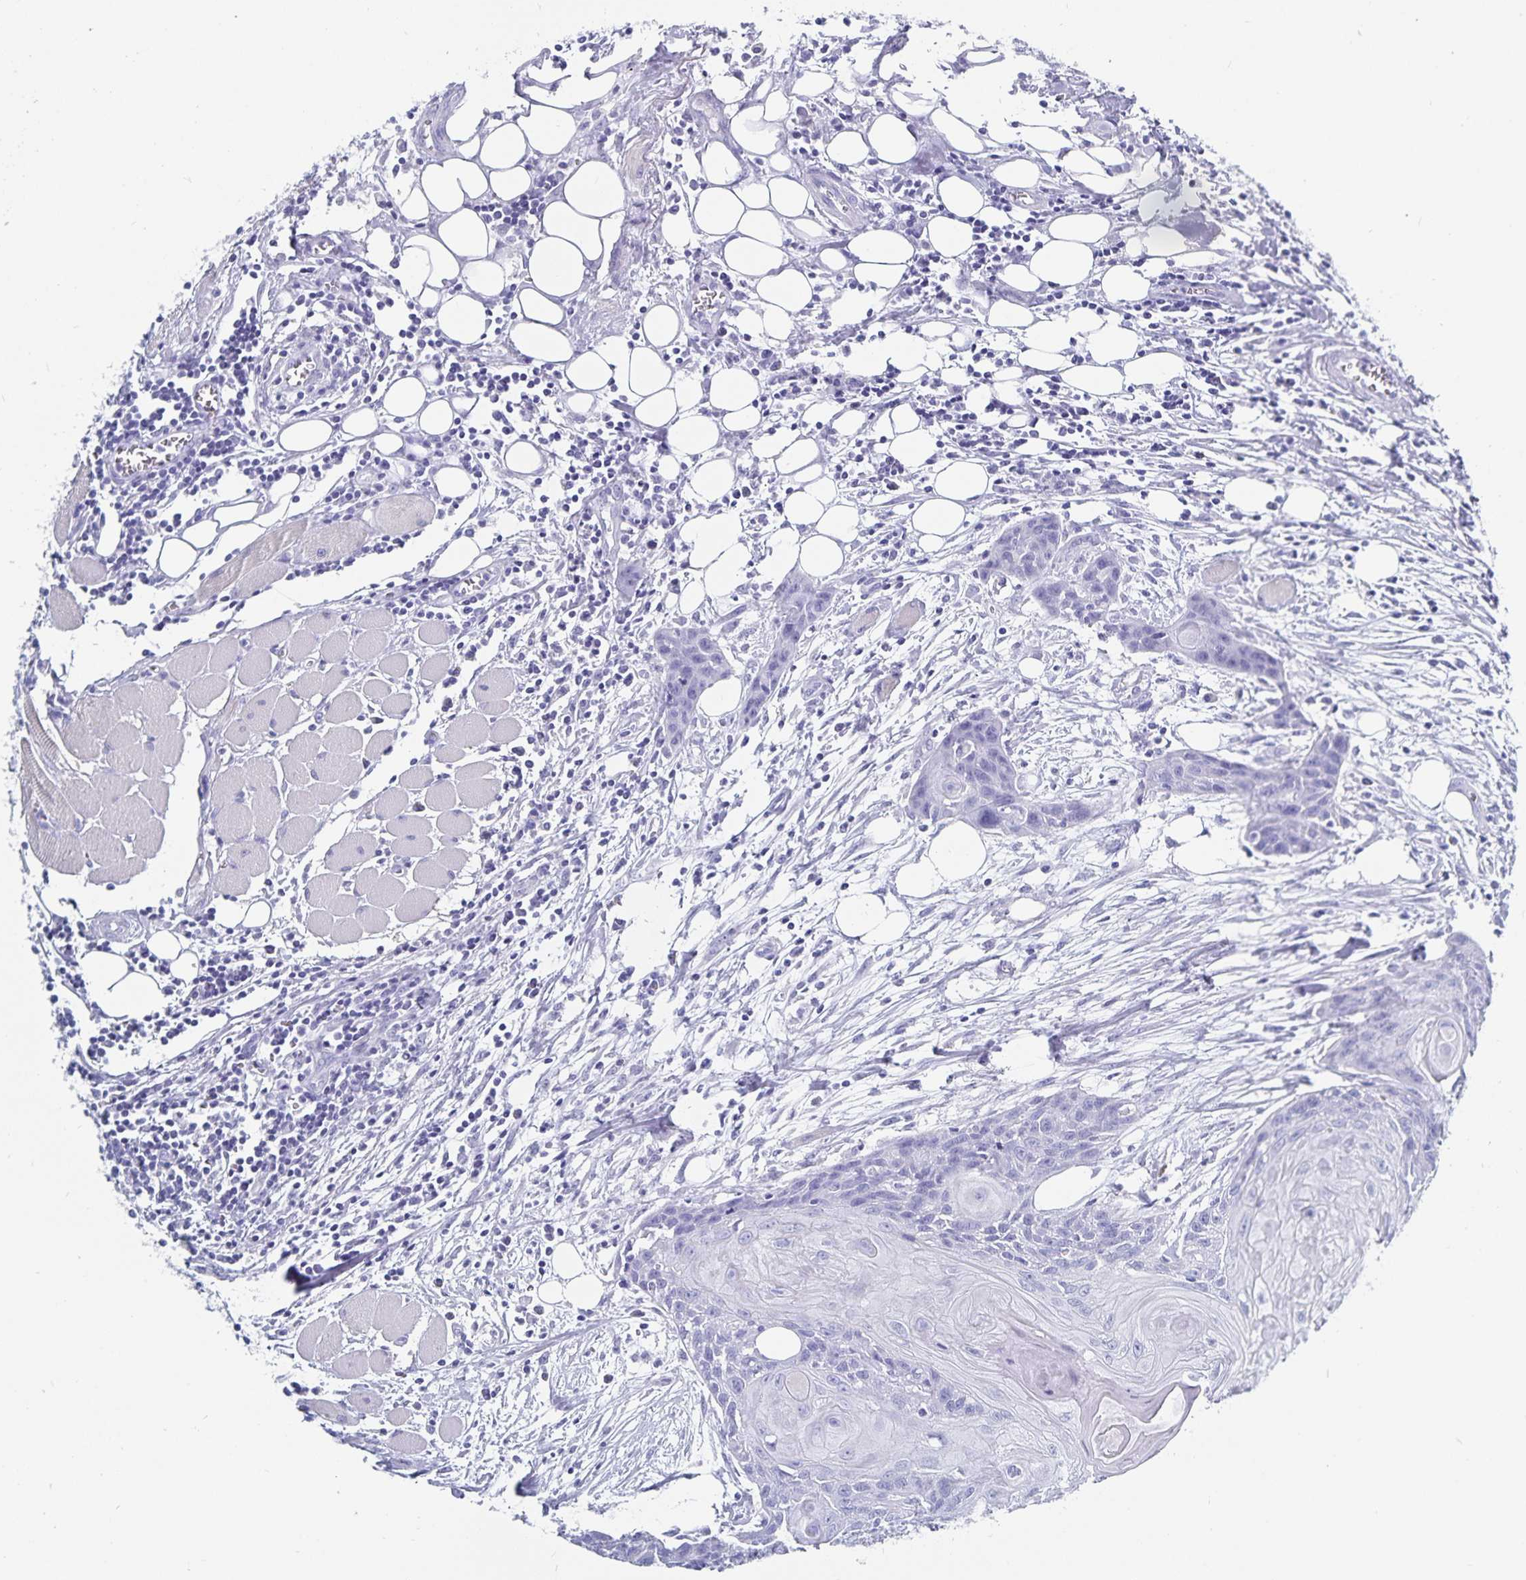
{"staining": {"intensity": "negative", "quantity": "none", "location": "none"}, "tissue": "head and neck cancer", "cell_type": "Tumor cells", "image_type": "cancer", "snomed": [{"axis": "morphology", "description": "Squamous cell carcinoma, NOS"}, {"axis": "topography", "description": "Oral tissue"}, {"axis": "topography", "description": "Head-Neck"}], "caption": "Tumor cells are negative for brown protein staining in head and neck cancer.", "gene": "C19orf73", "patient": {"sex": "male", "age": 58}}